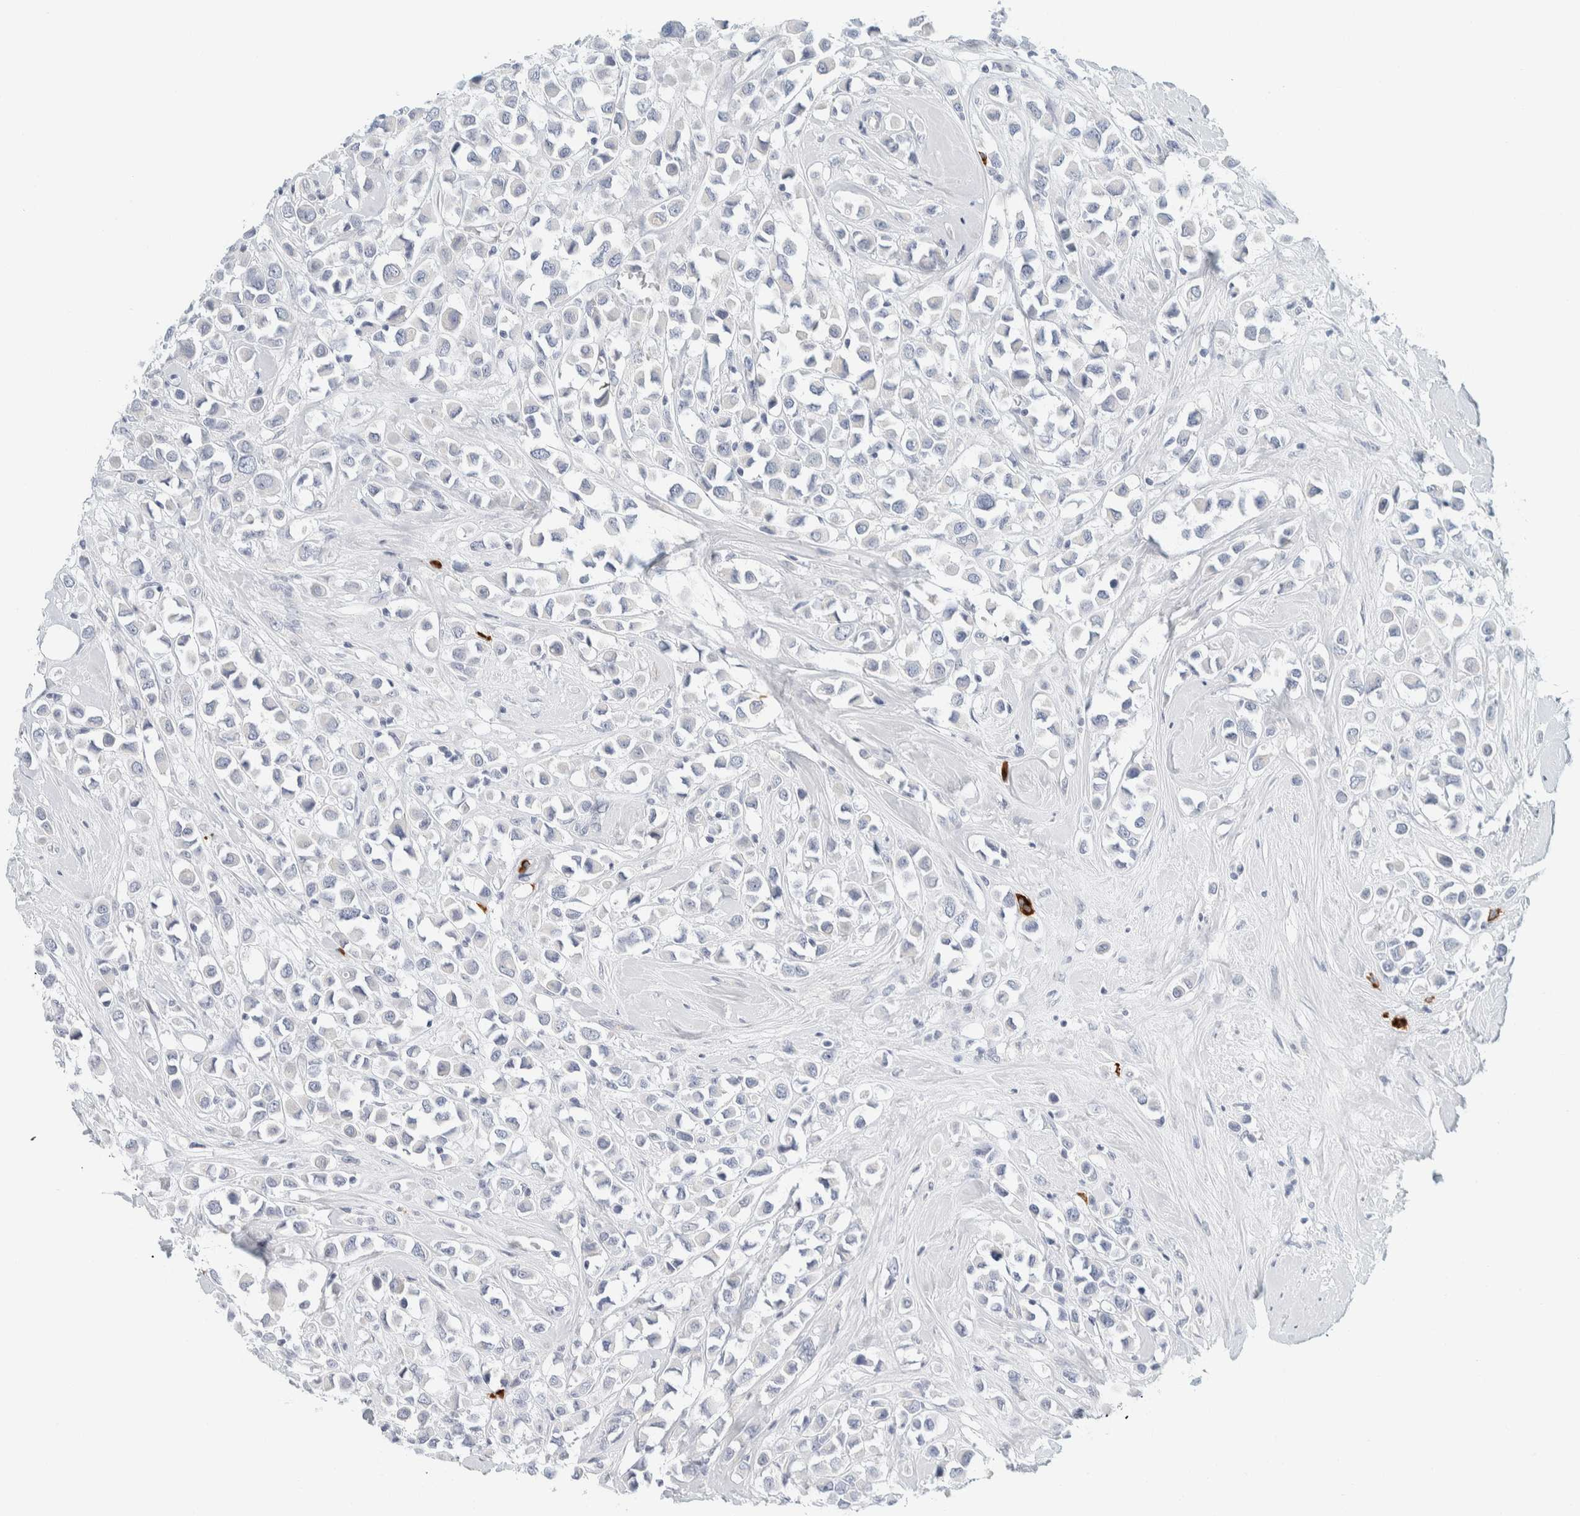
{"staining": {"intensity": "negative", "quantity": "none", "location": "none"}, "tissue": "breast cancer", "cell_type": "Tumor cells", "image_type": "cancer", "snomed": [{"axis": "morphology", "description": "Duct carcinoma"}, {"axis": "topography", "description": "Breast"}], "caption": "Immunohistochemistry (IHC) image of human breast intraductal carcinoma stained for a protein (brown), which displays no staining in tumor cells.", "gene": "ARHGAP27", "patient": {"sex": "female", "age": 61}}